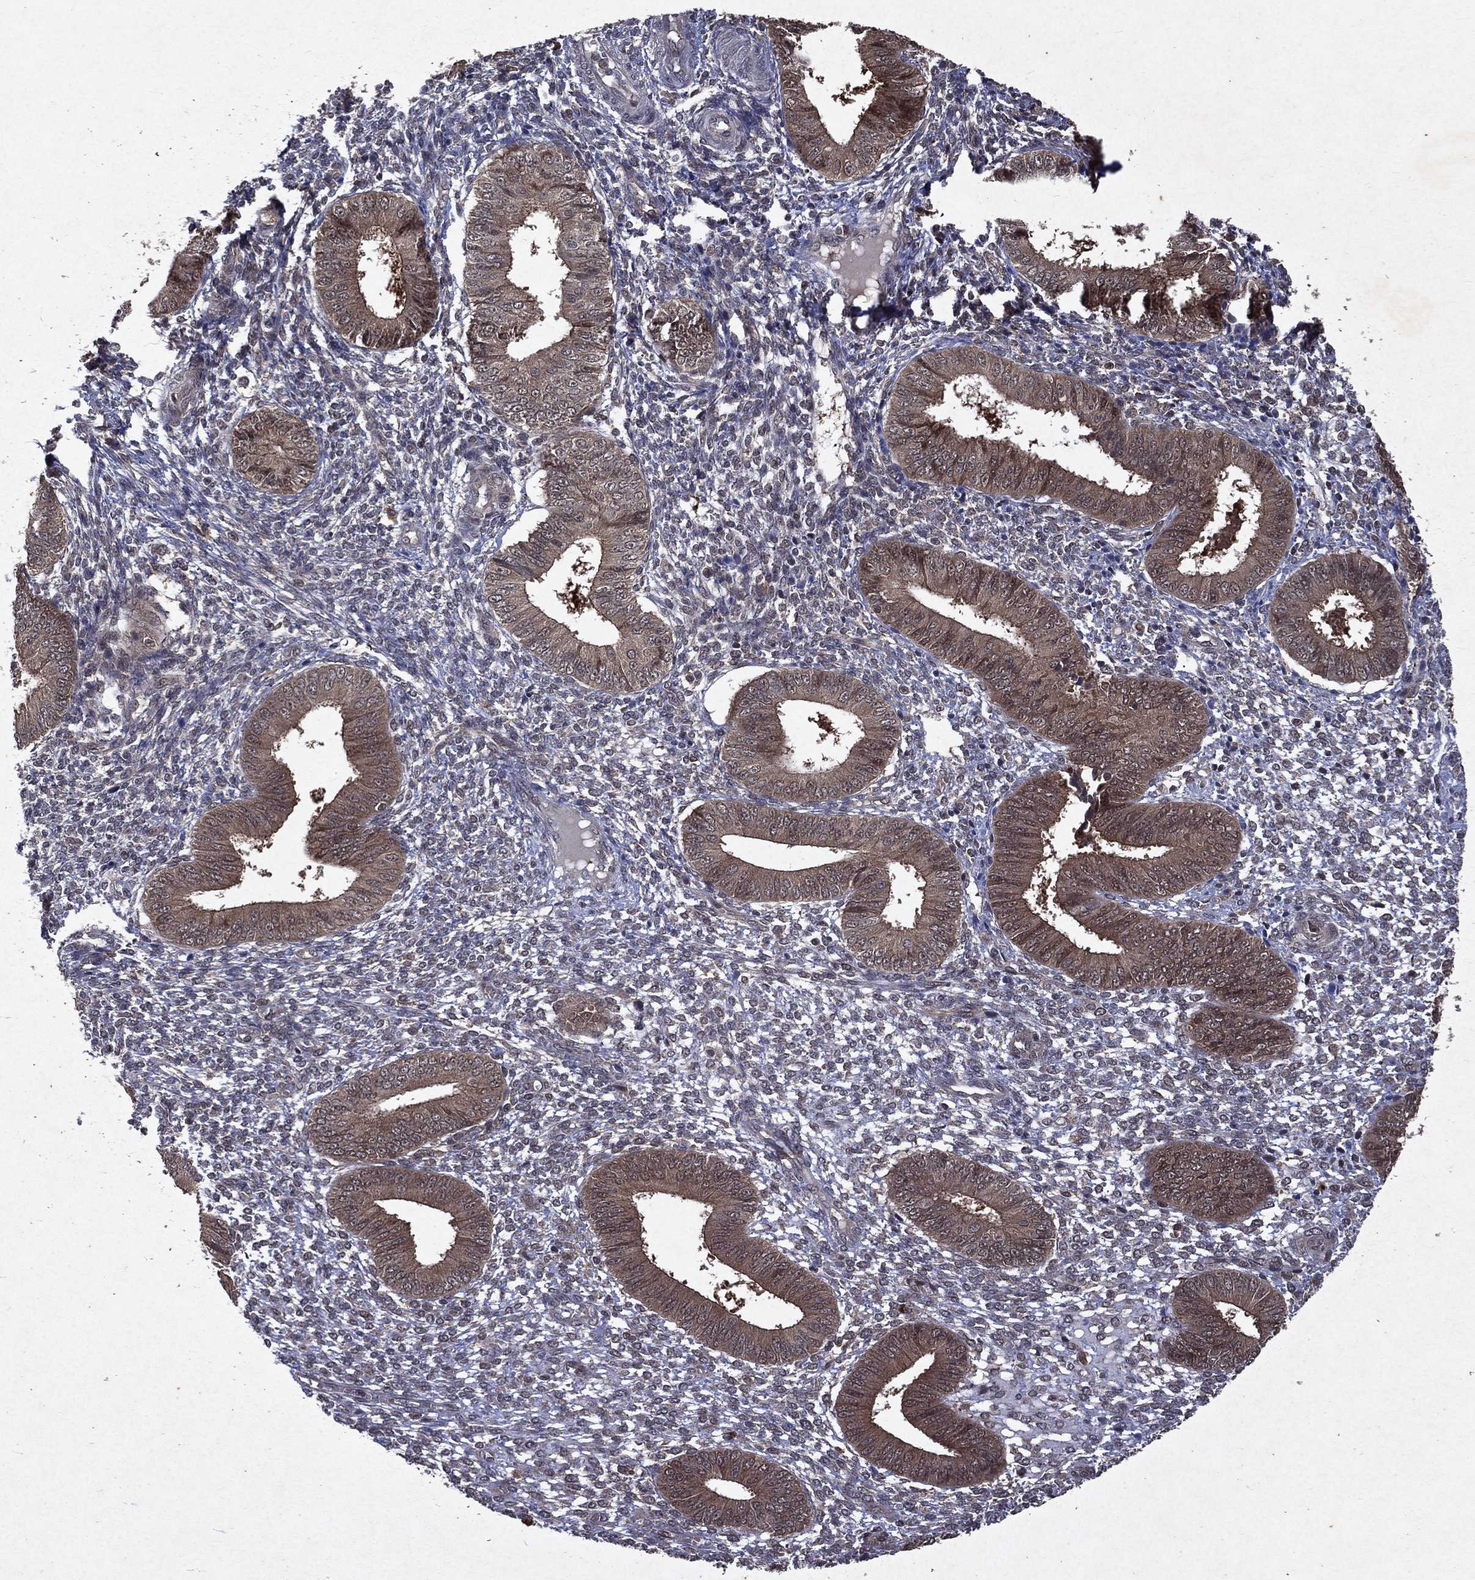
{"staining": {"intensity": "strong", "quantity": "<25%", "location": "cytoplasmic/membranous,nuclear"}, "tissue": "endometrium", "cell_type": "Cells in endometrial stroma", "image_type": "normal", "snomed": [{"axis": "morphology", "description": "Normal tissue, NOS"}, {"axis": "topography", "description": "Endometrium"}], "caption": "This histopathology image exhibits normal endometrium stained with IHC to label a protein in brown. The cytoplasmic/membranous,nuclear of cells in endometrial stroma show strong positivity for the protein. Nuclei are counter-stained blue.", "gene": "MTAP", "patient": {"sex": "female", "age": 42}}